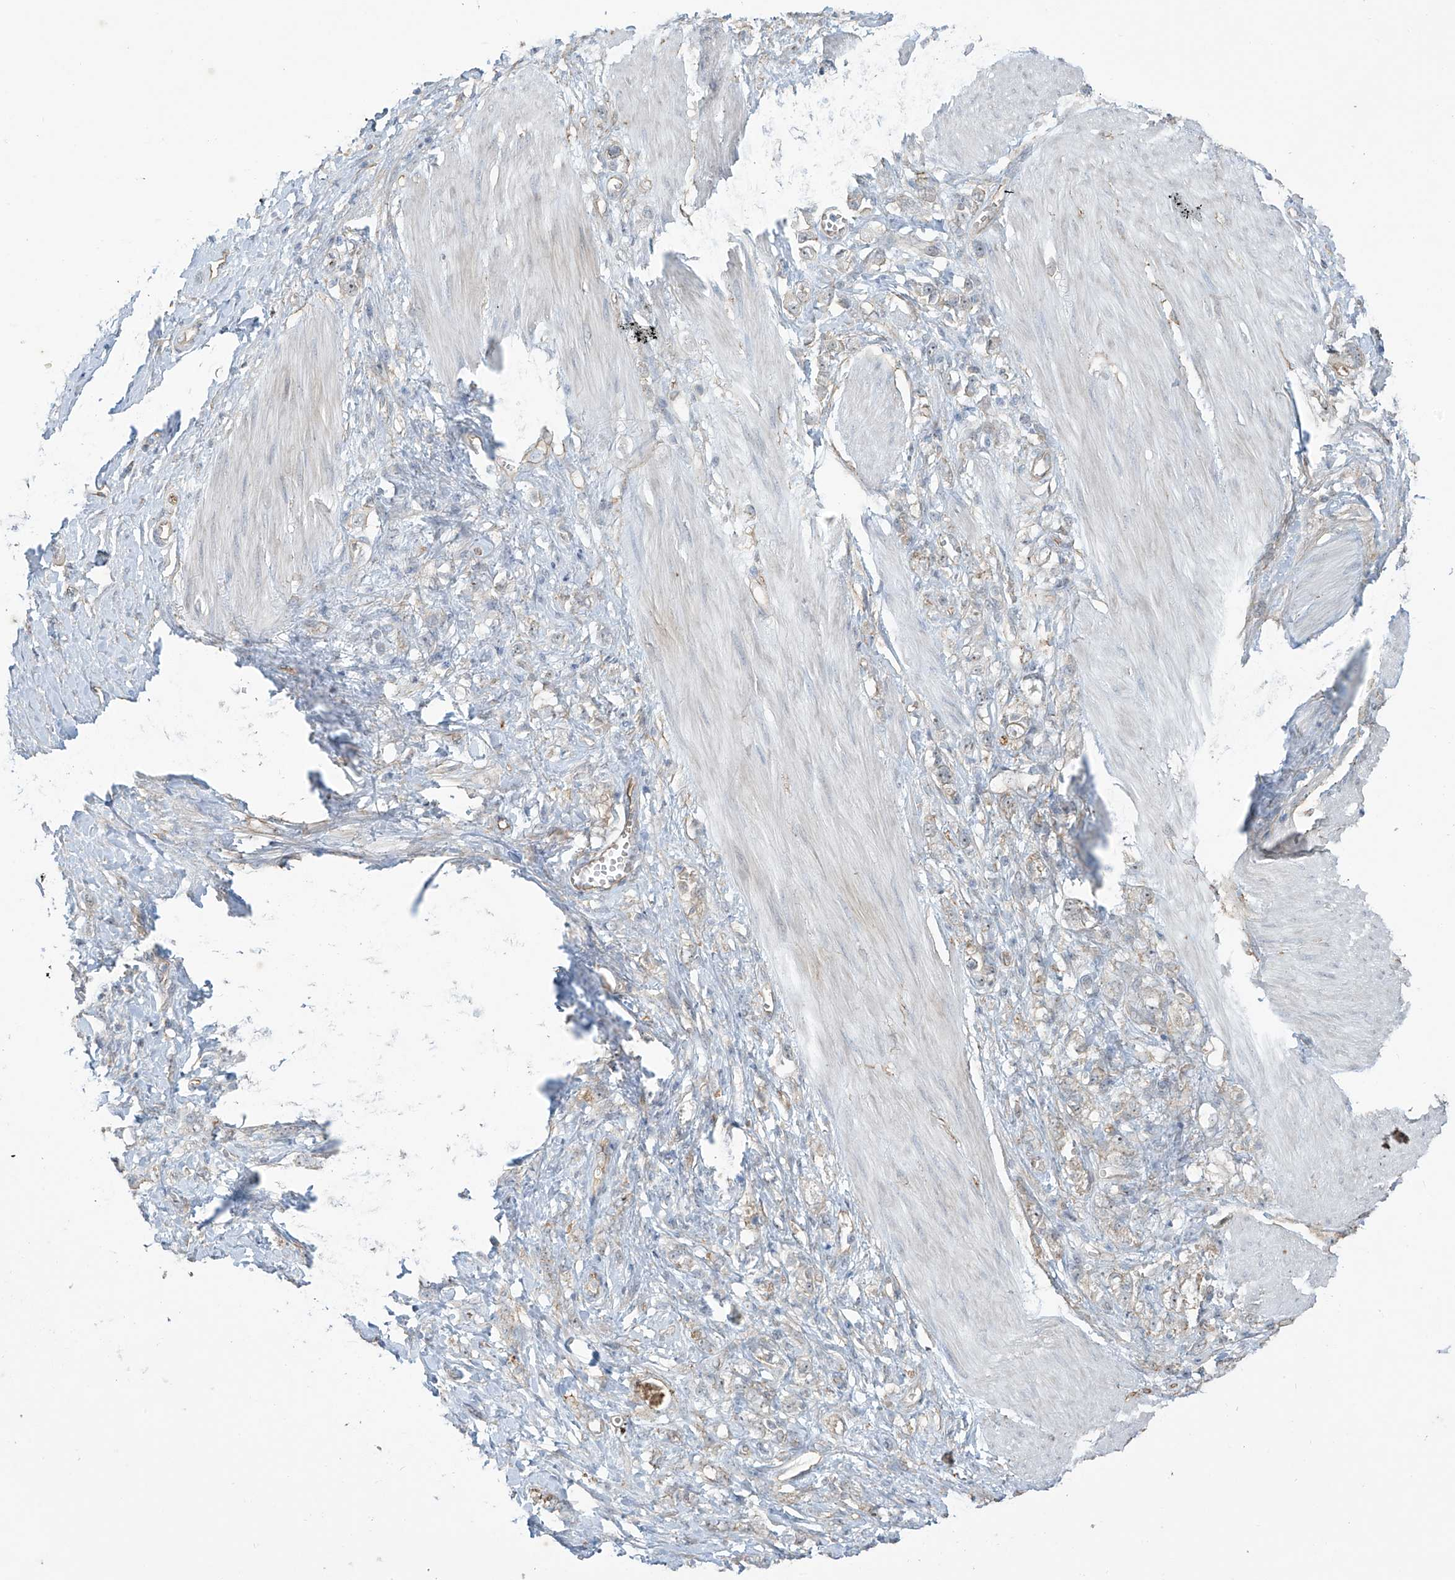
{"staining": {"intensity": "weak", "quantity": "<25%", "location": "cytoplasmic/membranous"}, "tissue": "stomach cancer", "cell_type": "Tumor cells", "image_type": "cancer", "snomed": [{"axis": "morphology", "description": "Adenocarcinoma, NOS"}, {"axis": "topography", "description": "Stomach"}], "caption": "This is an immunohistochemistry (IHC) histopathology image of human adenocarcinoma (stomach). There is no staining in tumor cells.", "gene": "TUBE1", "patient": {"sex": "female", "age": 76}}